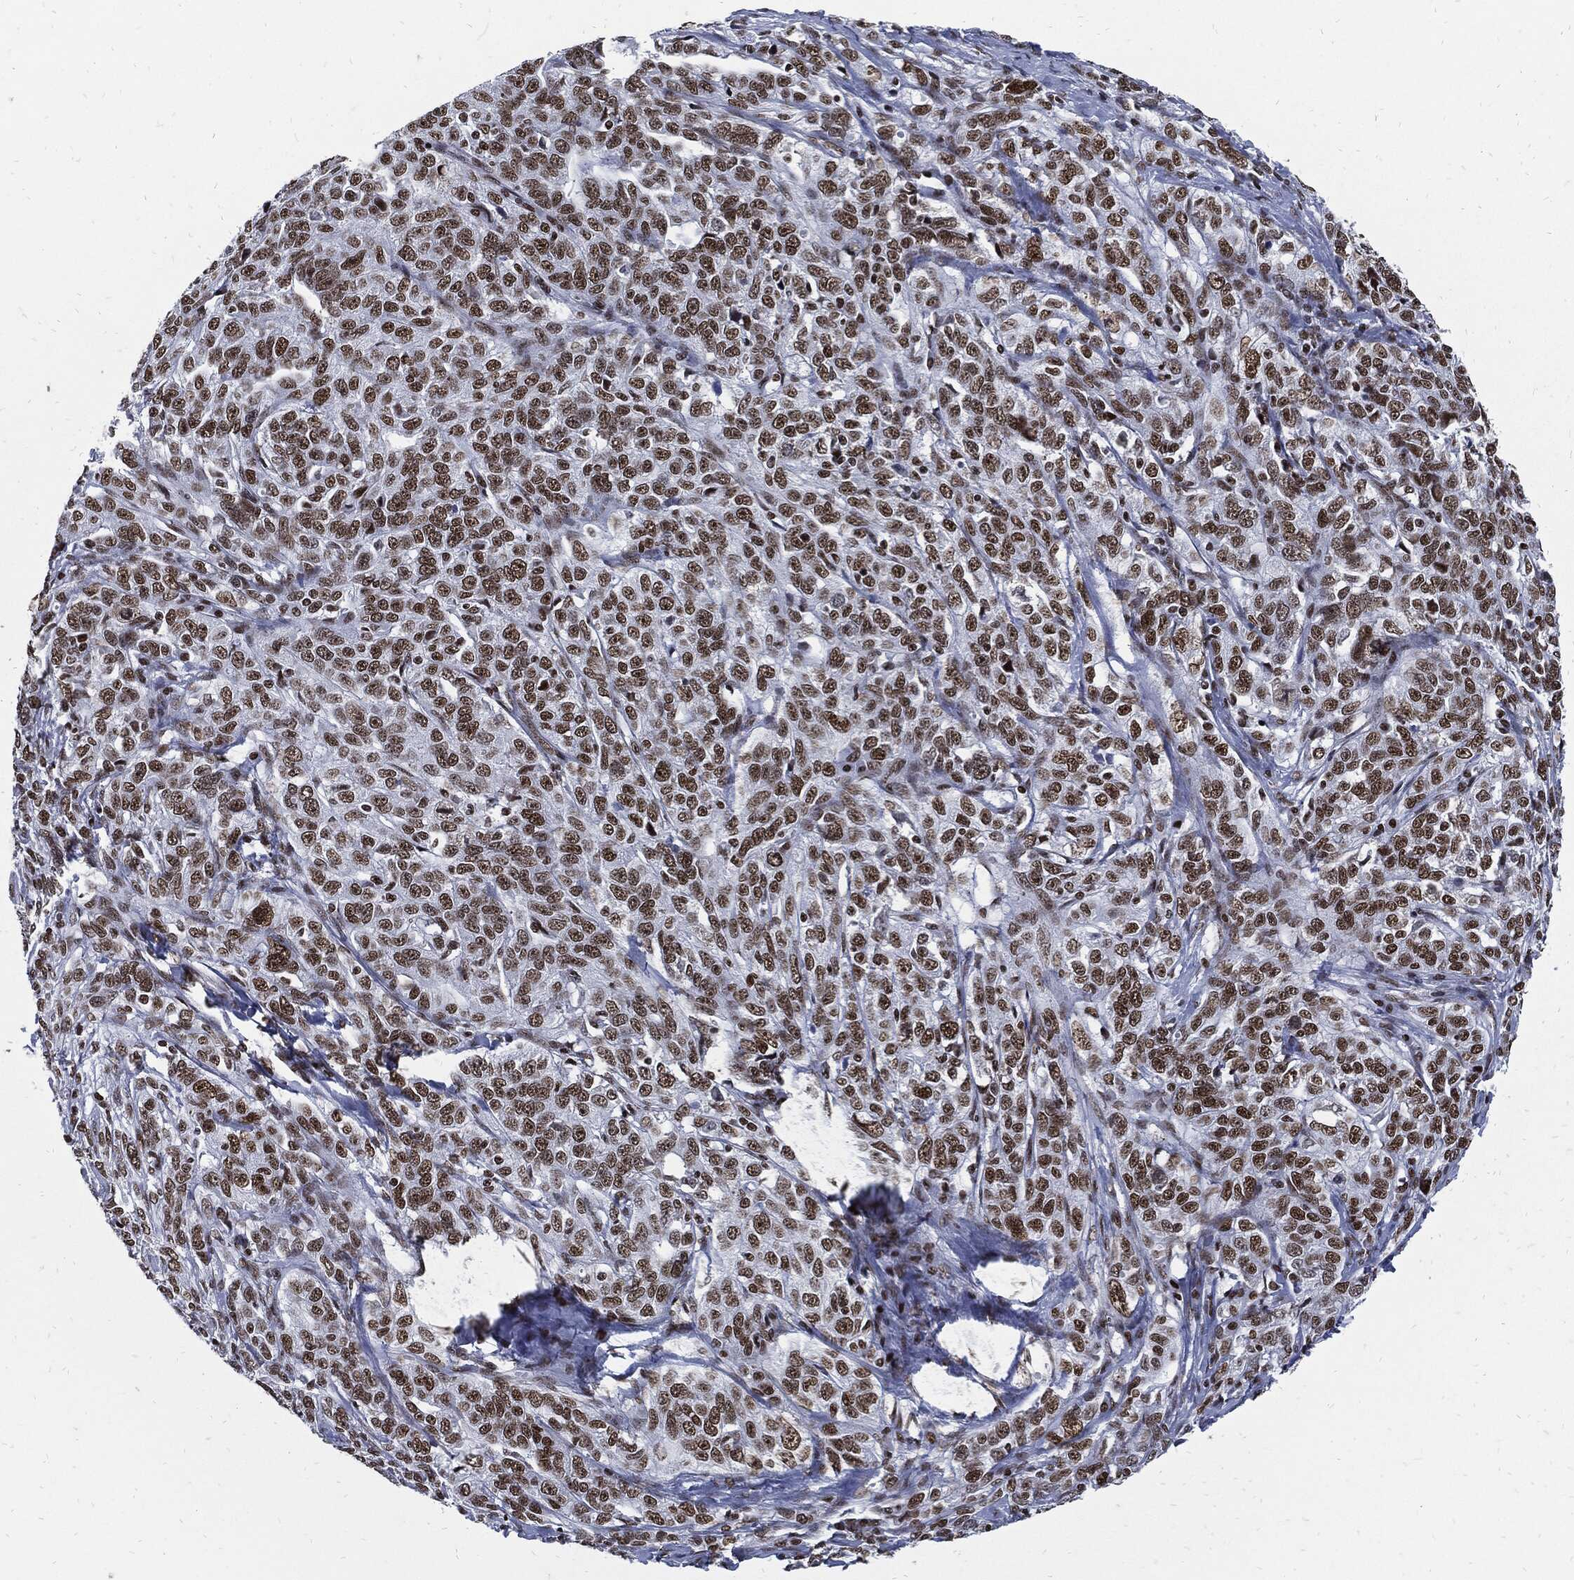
{"staining": {"intensity": "moderate", "quantity": ">75%", "location": "nuclear"}, "tissue": "ovarian cancer", "cell_type": "Tumor cells", "image_type": "cancer", "snomed": [{"axis": "morphology", "description": "Cystadenocarcinoma, serous, NOS"}, {"axis": "topography", "description": "Ovary"}], "caption": "This is a photomicrograph of immunohistochemistry staining of ovarian serous cystadenocarcinoma, which shows moderate staining in the nuclear of tumor cells.", "gene": "TERF2", "patient": {"sex": "female", "age": 71}}